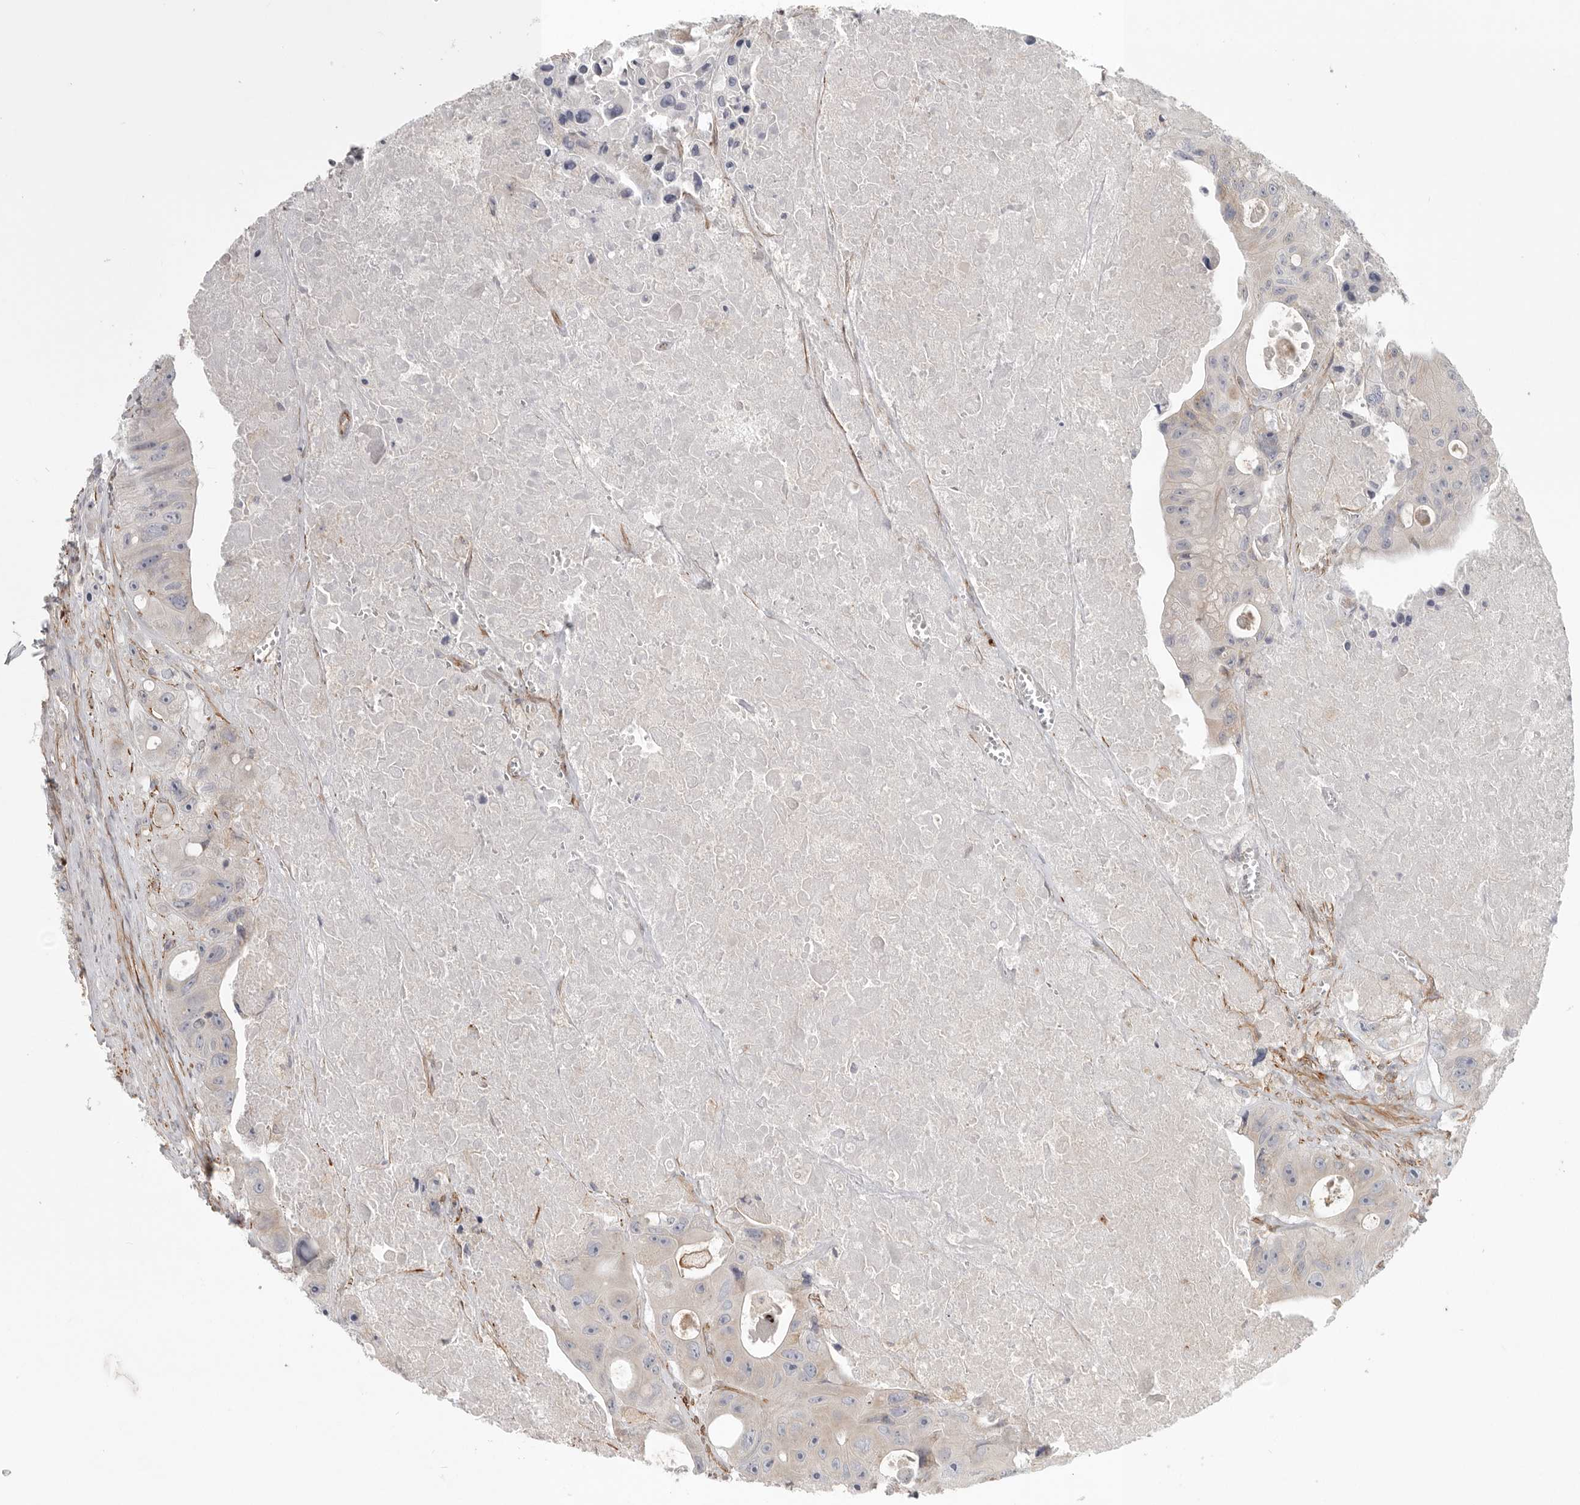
{"staining": {"intensity": "negative", "quantity": "none", "location": "none"}, "tissue": "colorectal cancer", "cell_type": "Tumor cells", "image_type": "cancer", "snomed": [{"axis": "morphology", "description": "Adenocarcinoma, NOS"}, {"axis": "topography", "description": "Colon"}], "caption": "High magnification brightfield microscopy of colorectal cancer (adenocarcinoma) stained with DAB (3,3'-diaminobenzidine) (brown) and counterstained with hematoxylin (blue): tumor cells show no significant positivity.", "gene": "LONRF1", "patient": {"sex": "female", "age": 46}}